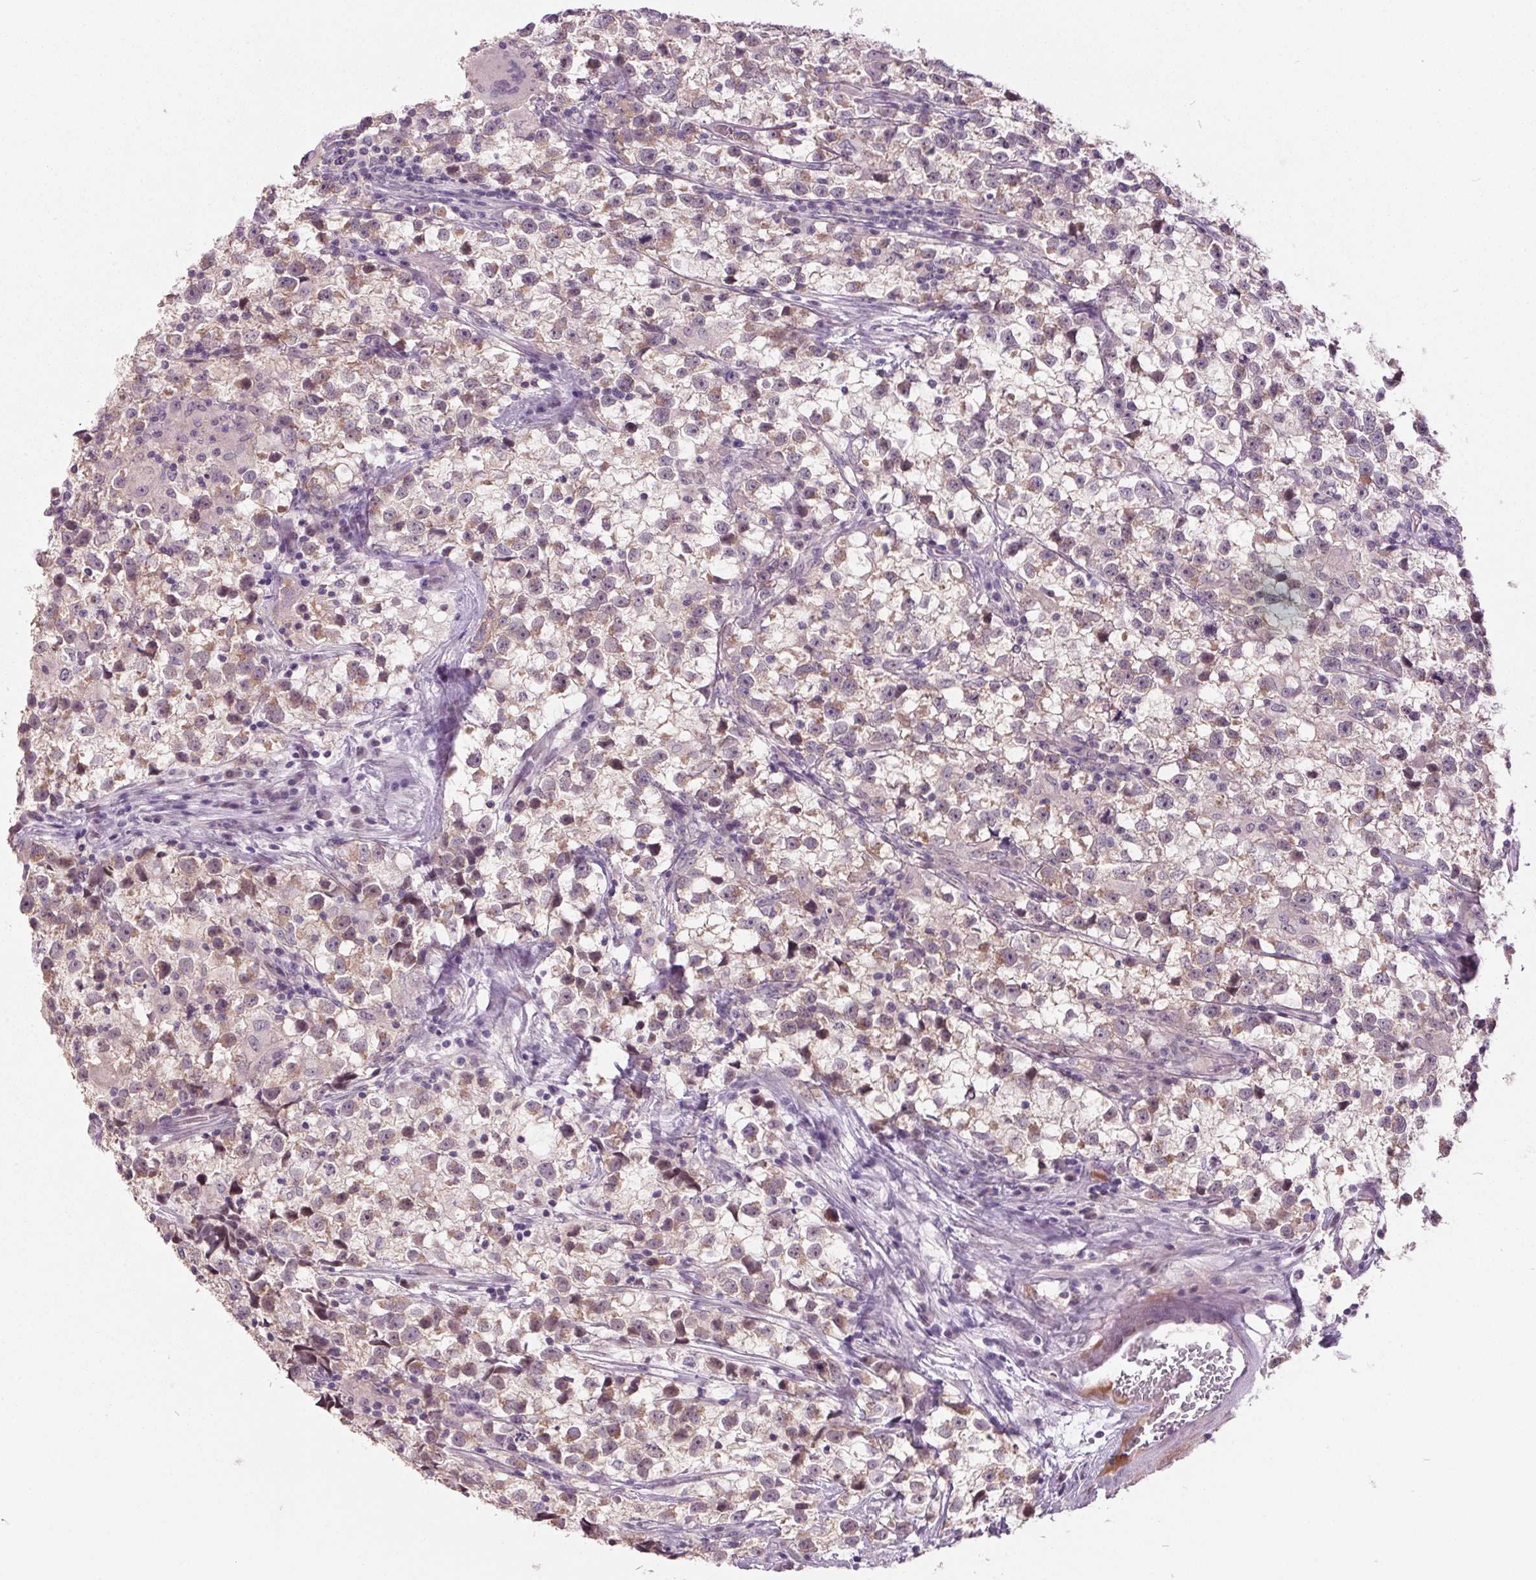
{"staining": {"intensity": "weak", "quantity": ">75%", "location": "cytoplasmic/membranous,nuclear"}, "tissue": "testis cancer", "cell_type": "Tumor cells", "image_type": "cancer", "snomed": [{"axis": "morphology", "description": "Seminoma, NOS"}, {"axis": "topography", "description": "Testis"}], "caption": "The image reveals staining of testis cancer, revealing weak cytoplasmic/membranous and nuclear protein expression (brown color) within tumor cells.", "gene": "C2orf16", "patient": {"sex": "male", "age": 31}}